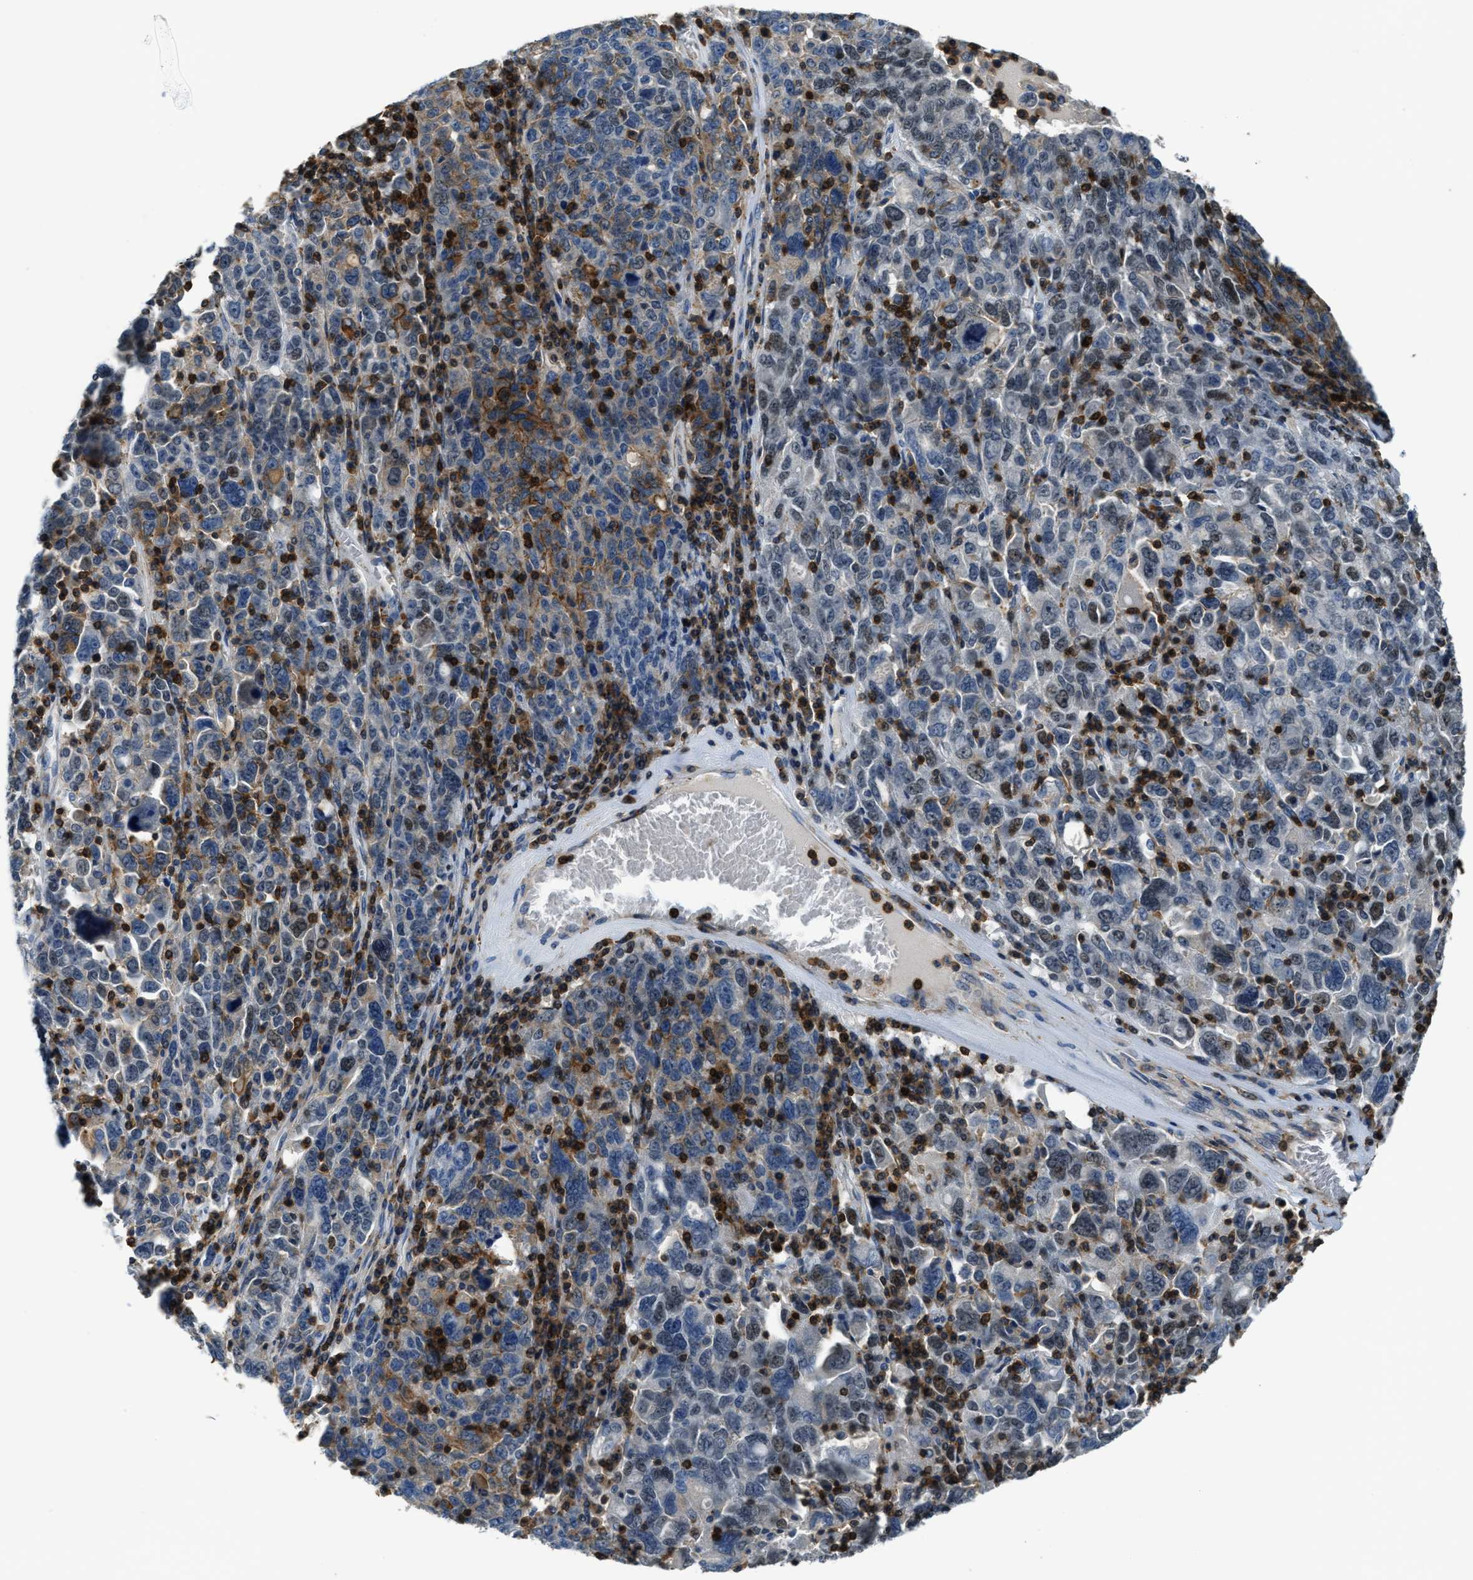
{"staining": {"intensity": "weak", "quantity": "<25%", "location": "cytoplasmic/membranous"}, "tissue": "ovarian cancer", "cell_type": "Tumor cells", "image_type": "cancer", "snomed": [{"axis": "morphology", "description": "Carcinoma, endometroid"}, {"axis": "topography", "description": "Ovary"}], "caption": "Human ovarian cancer stained for a protein using immunohistochemistry shows no staining in tumor cells.", "gene": "MYO1G", "patient": {"sex": "female", "age": 62}}